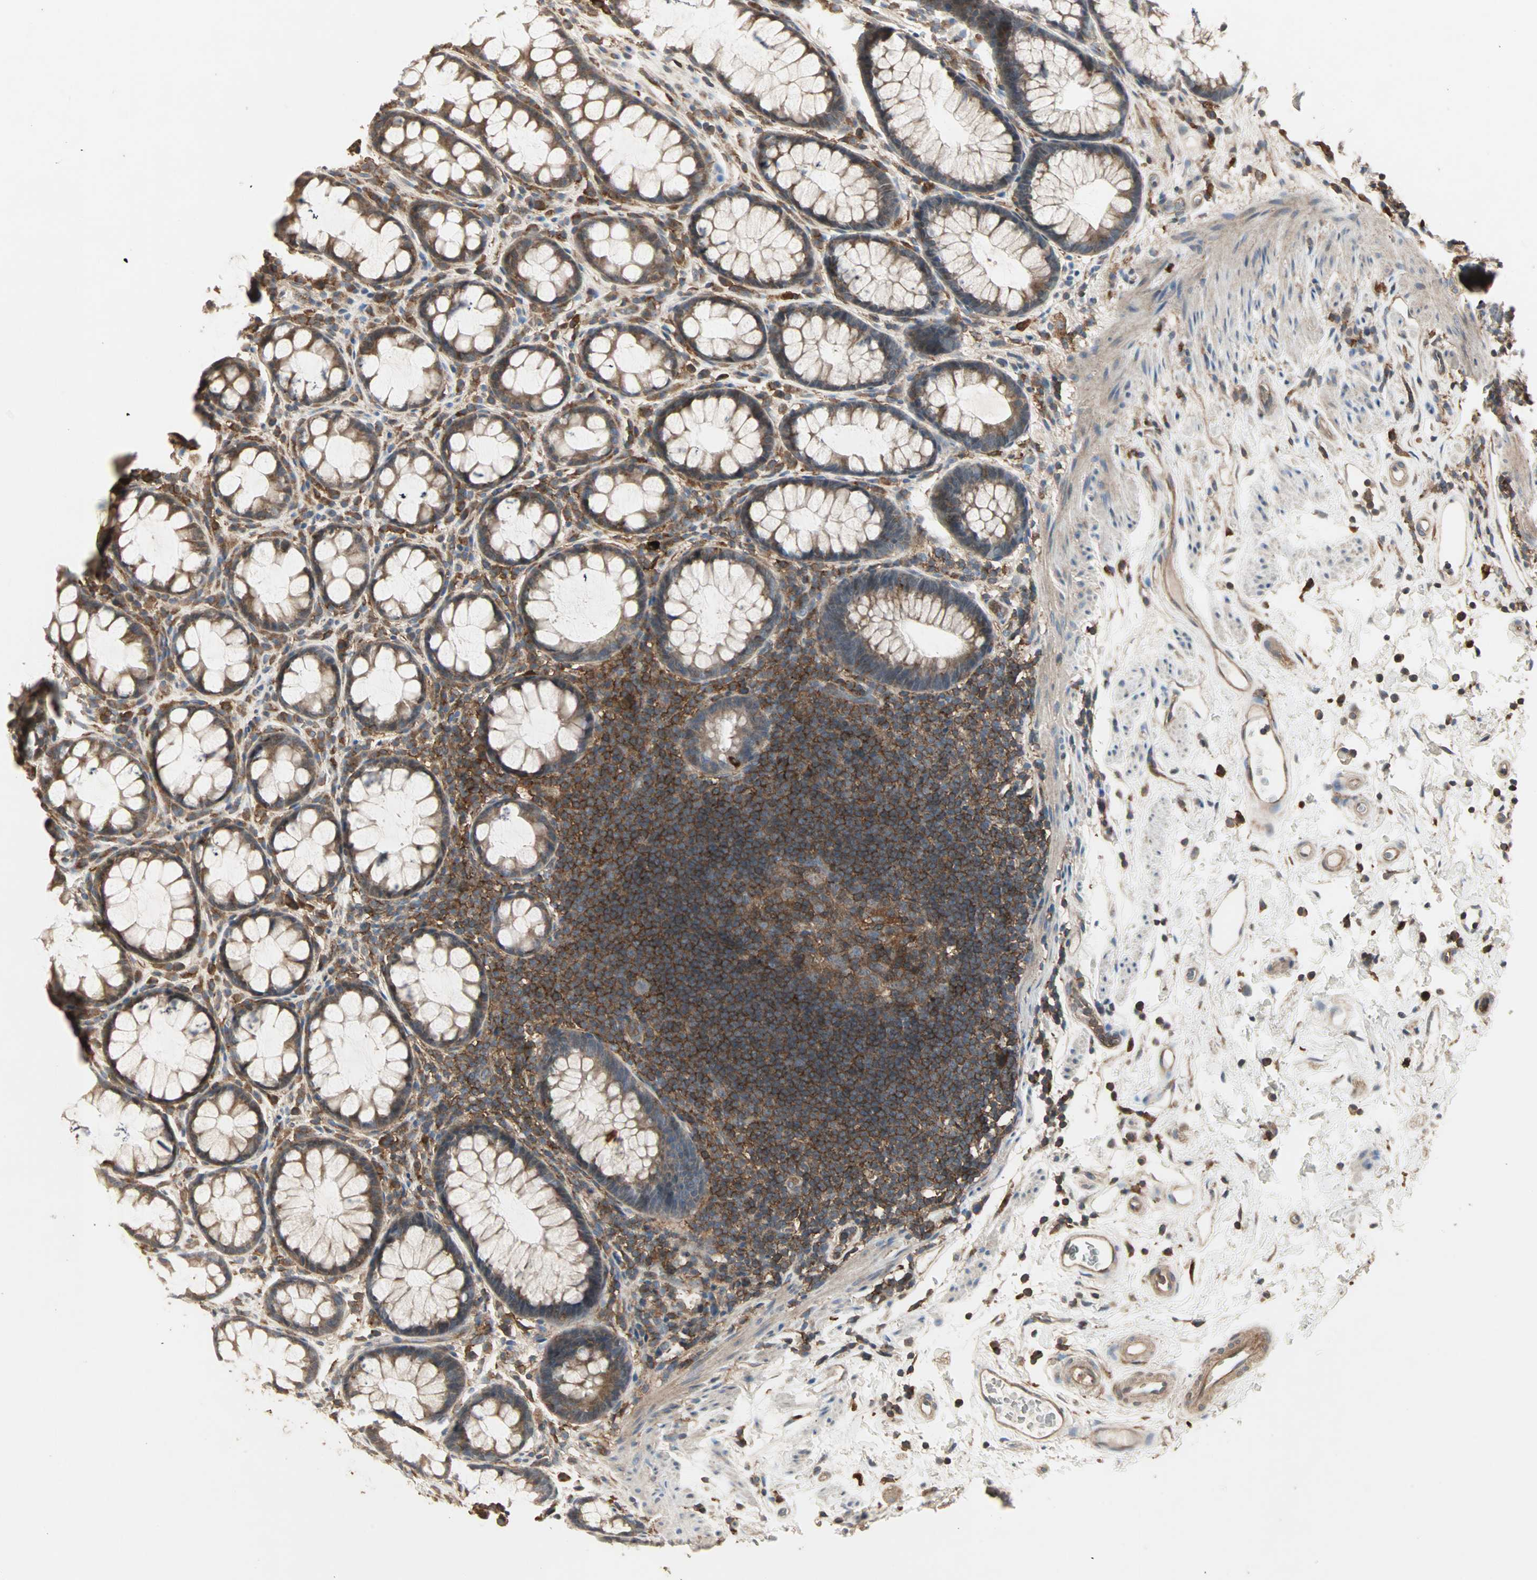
{"staining": {"intensity": "moderate", "quantity": ">75%", "location": "cytoplasmic/membranous"}, "tissue": "rectum", "cell_type": "Glandular cells", "image_type": "normal", "snomed": [{"axis": "morphology", "description": "Normal tissue, NOS"}, {"axis": "topography", "description": "Rectum"}], "caption": "This is a micrograph of IHC staining of normal rectum, which shows moderate staining in the cytoplasmic/membranous of glandular cells.", "gene": "GNAI2", "patient": {"sex": "male", "age": 92}}